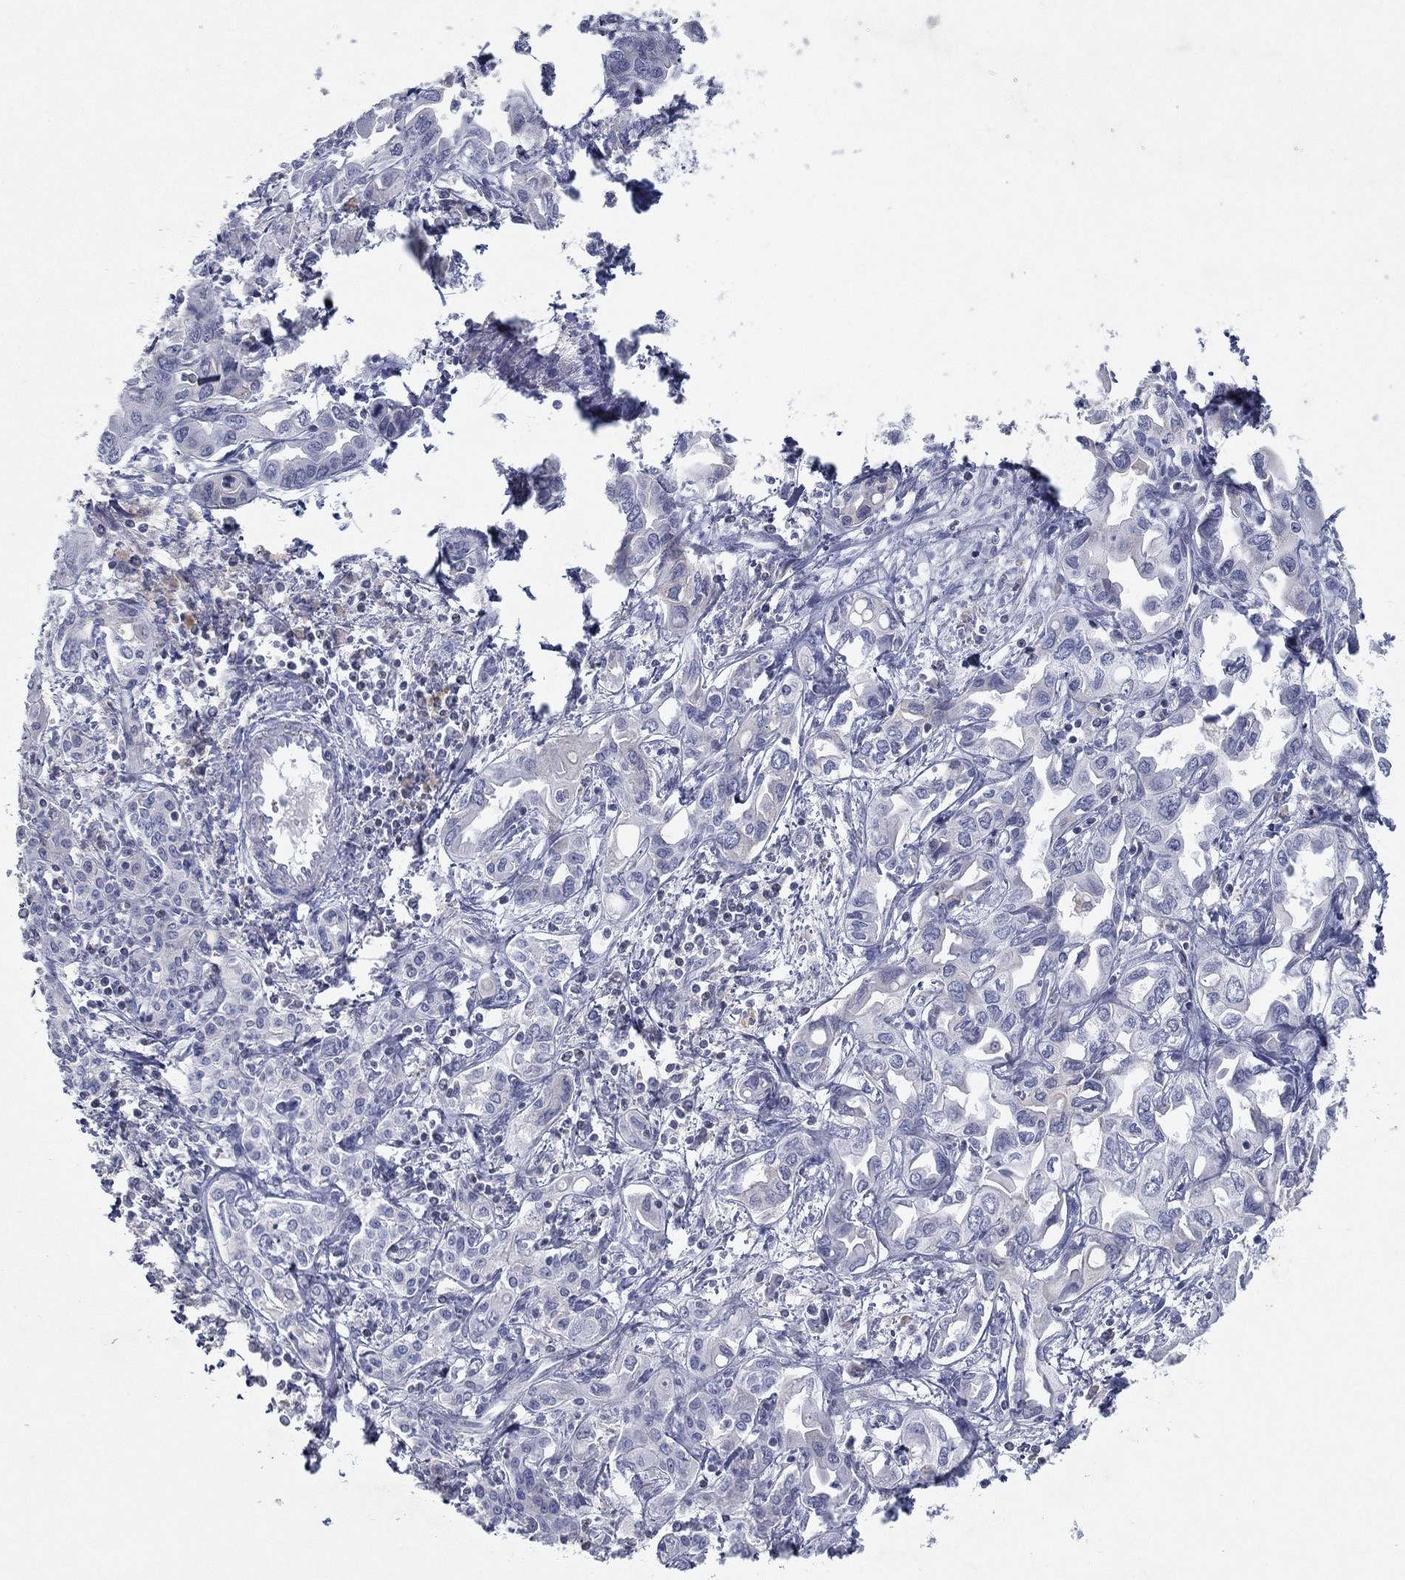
{"staining": {"intensity": "negative", "quantity": "none", "location": "none"}, "tissue": "liver cancer", "cell_type": "Tumor cells", "image_type": "cancer", "snomed": [{"axis": "morphology", "description": "Cholangiocarcinoma"}, {"axis": "topography", "description": "Liver"}], "caption": "High power microscopy micrograph of an immunohistochemistry (IHC) histopathology image of cholangiocarcinoma (liver), revealing no significant positivity in tumor cells.", "gene": "CPT1B", "patient": {"sex": "female", "age": 64}}